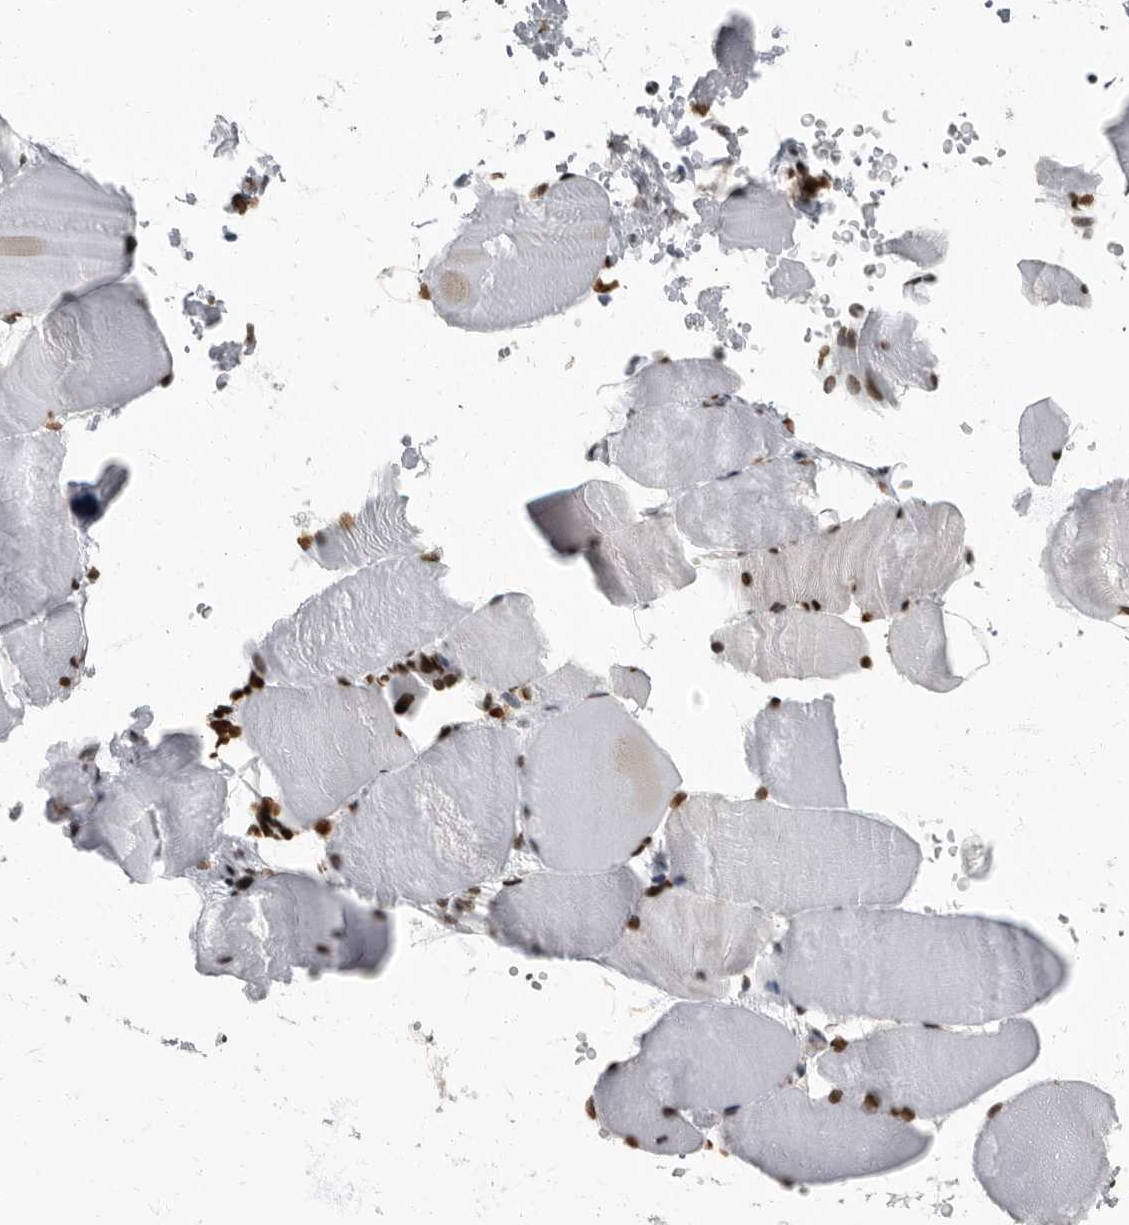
{"staining": {"intensity": "moderate", "quantity": "25%-75%", "location": "nuclear"}, "tissue": "skeletal muscle", "cell_type": "Myocytes", "image_type": "normal", "snomed": [{"axis": "morphology", "description": "Normal tissue, NOS"}, {"axis": "topography", "description": "Skeletal muscle"}, {"axis": "topography", "description": "Parathyroid gland"}], "caption": "This image demonstrates immunohistochemistry staining of unremarkable skeletal muscle, with medium moderate nuclear expression in about 25%-75% of myocytes.", "gene": "EVI5", "patient": {"sex": "female", "age": 37}}